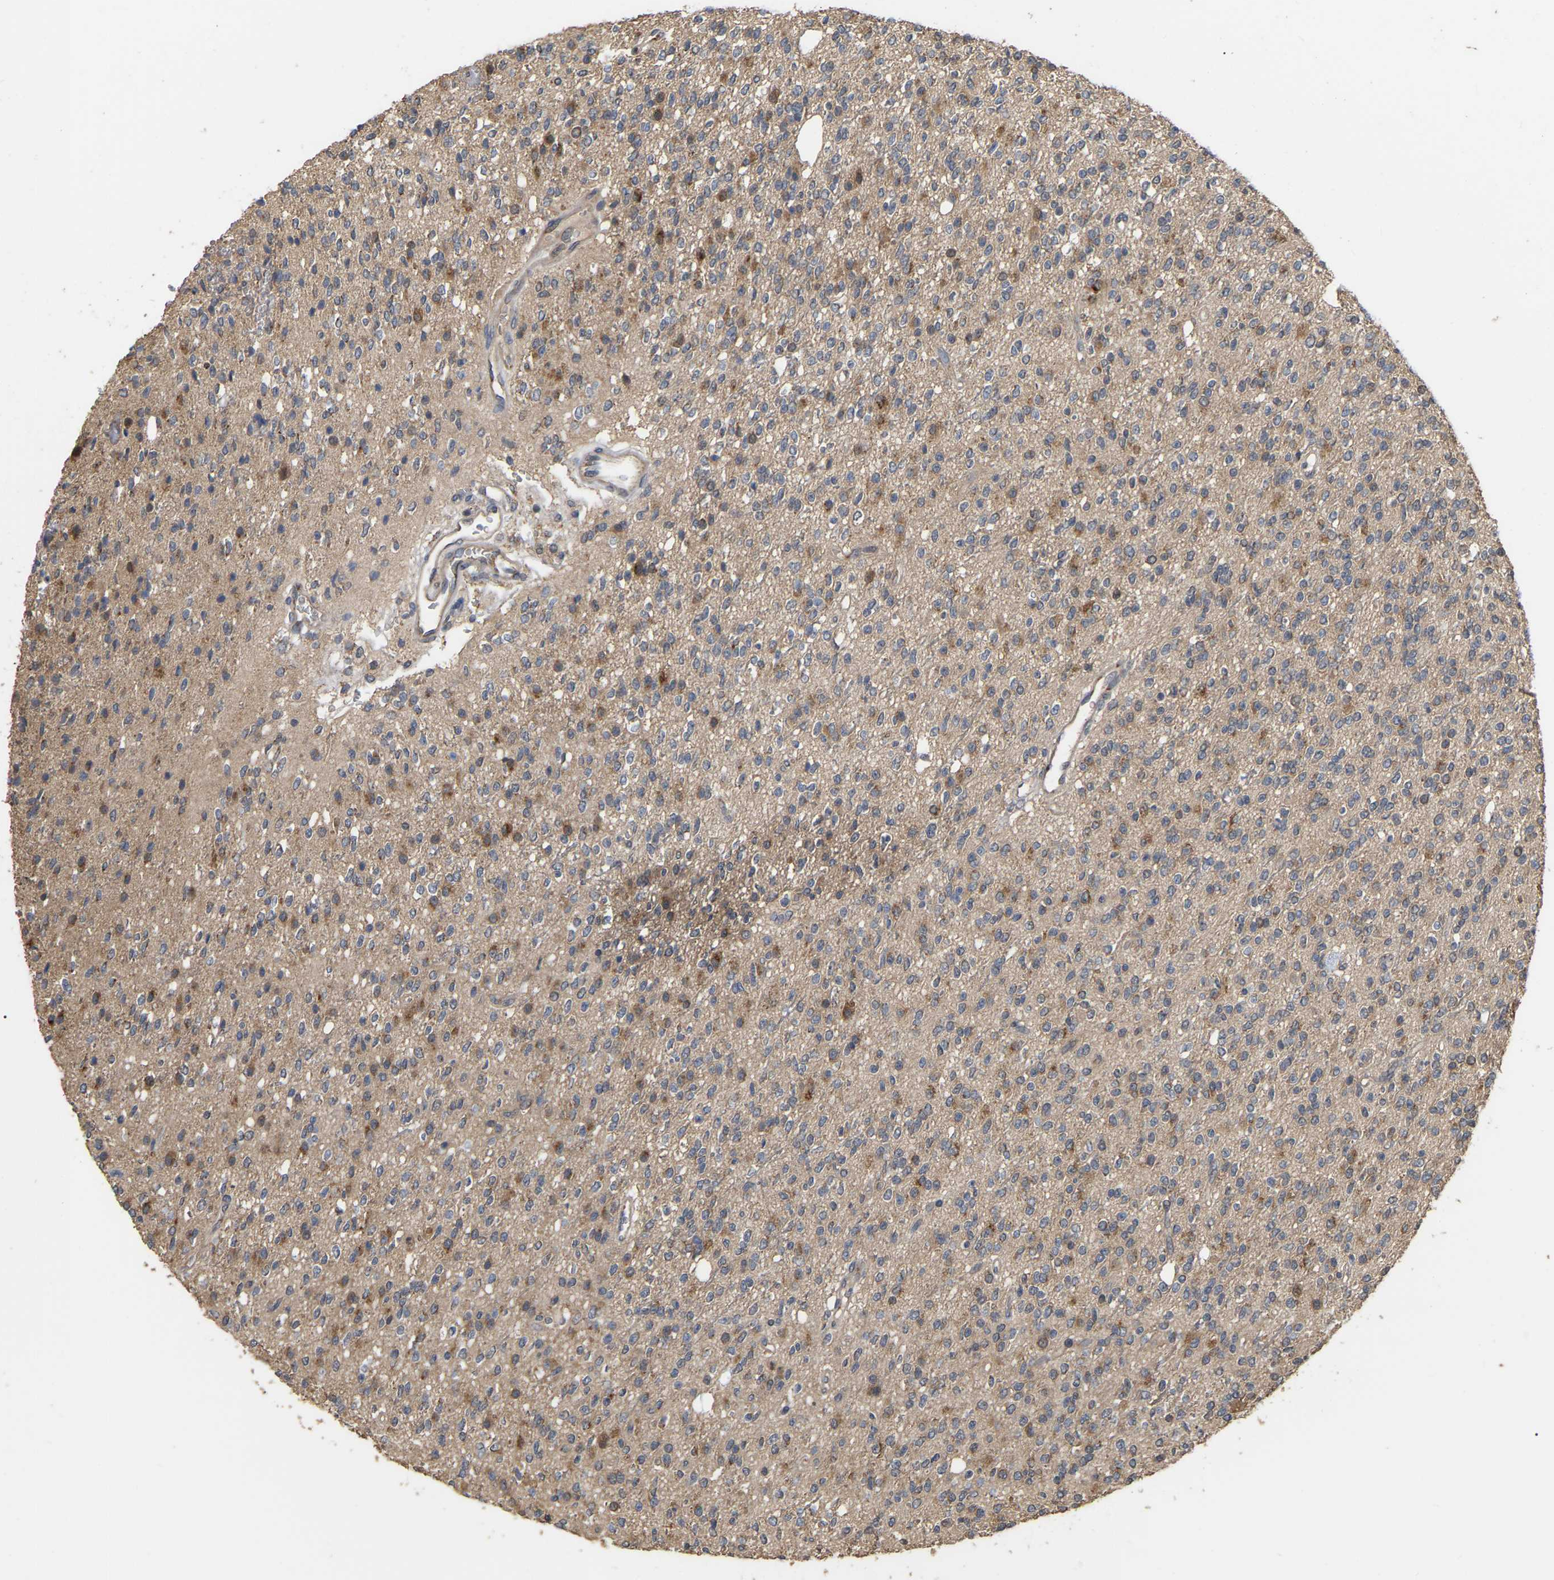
{"staining": {"intensity": "moderate", "quantity": "25%-75%", "location": "cytoplasmic/membranous"}, "tissue": "glioma", "cell_type": "Tumor cells", "image_type": "cancer", "snomed": [{"axis": "morphology", "description": "Glioma, malignant, High grade"}, {"axis": "topography", "description": "Brain"}], "caption": "There is medium levels of moderate cytoplasmic/membranous positivity in tumor cells of glioma, as demonstrated by immunohistochemical staining (brown color).", "gene": "FAM219A", "patient": {"sex": "male", "age": 34}}